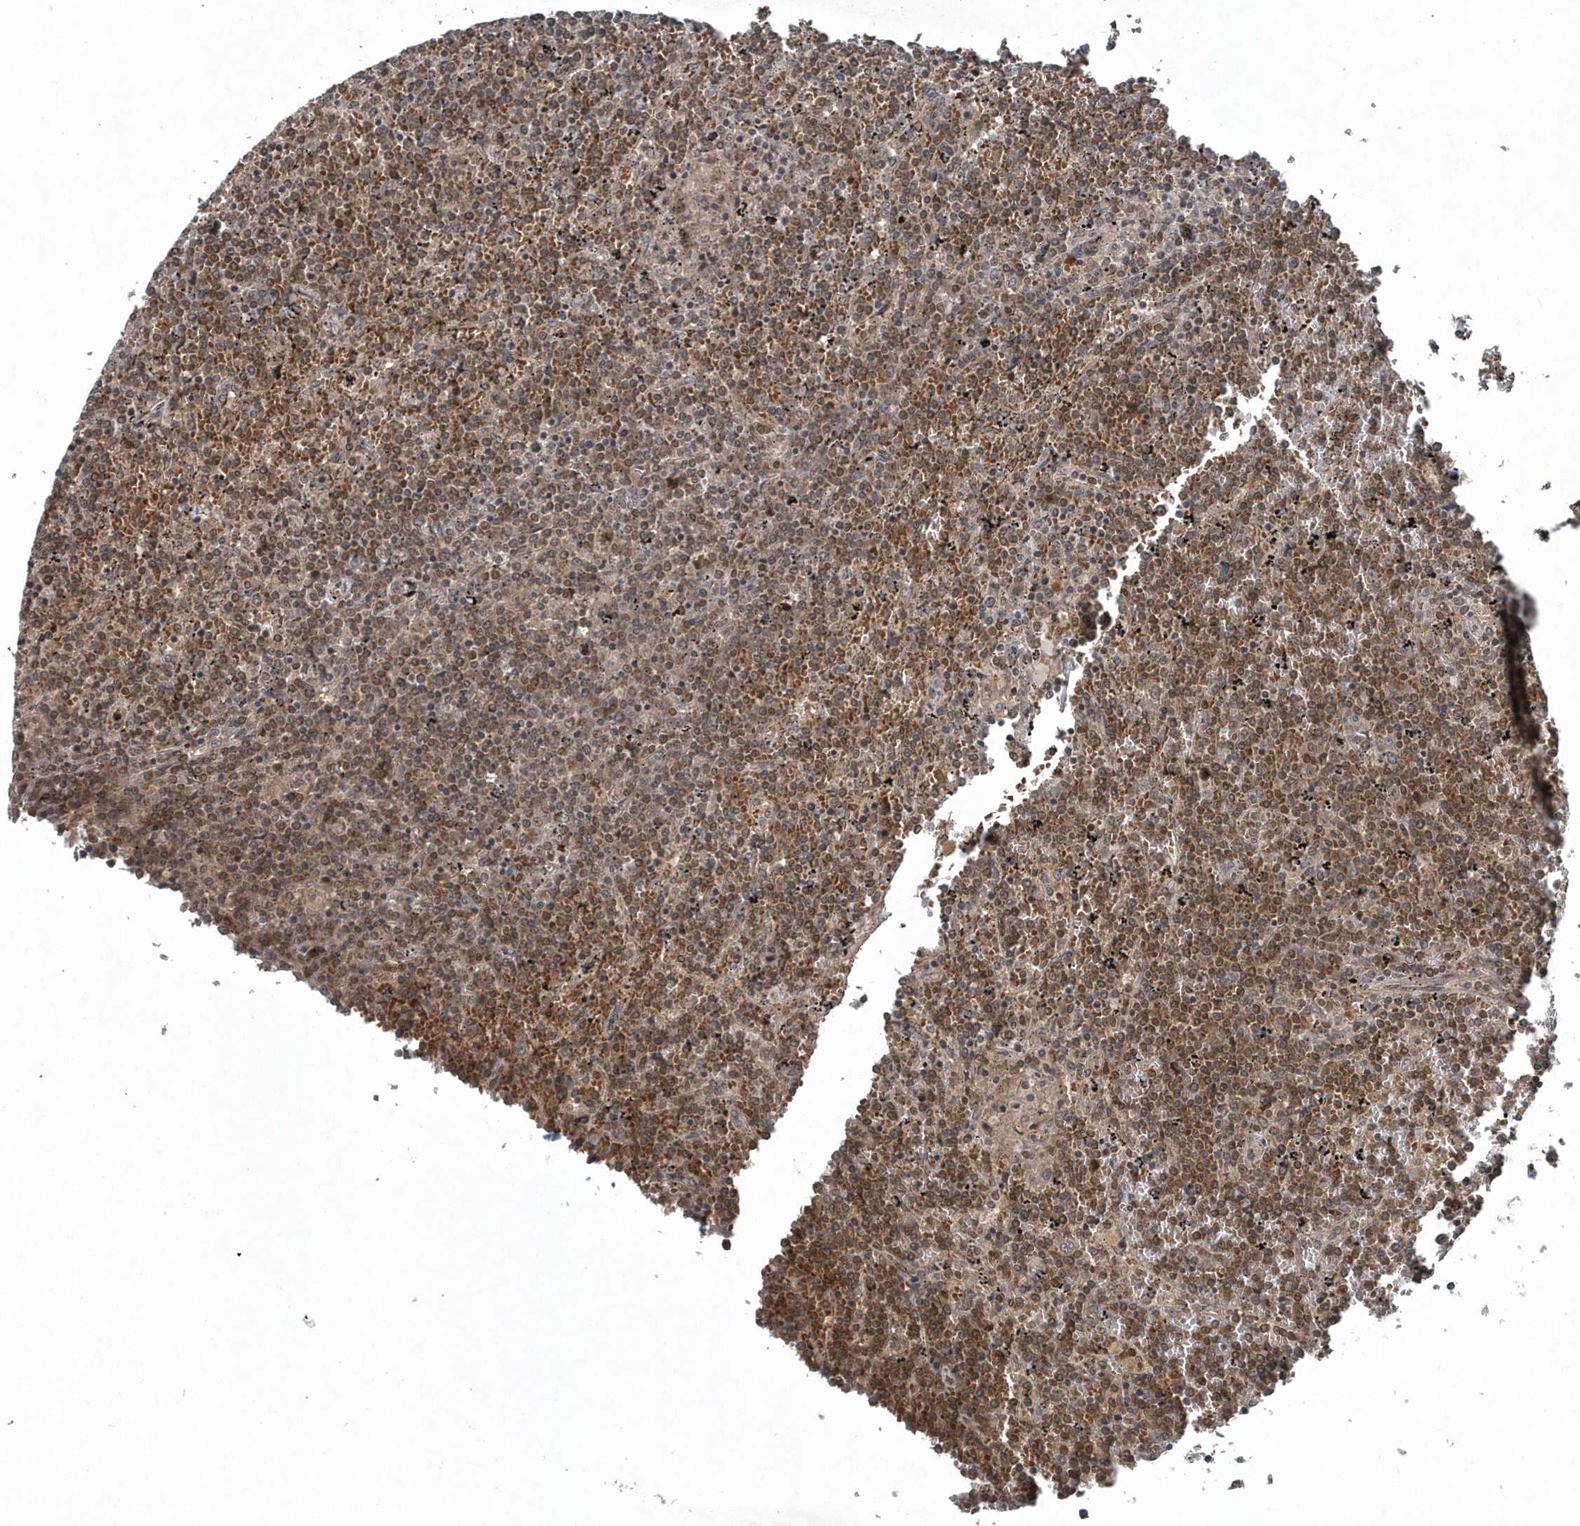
{"staining": {"intensity": "moderate", "quantity": ">75%", "location": "nuclear"}, "tissue": "lymphoma", "cell_type": "Tumor cells", "image_type": "cancer", "snomed": [{"axis": "morphology", "description": "Malignant lymphoma, non-Hodgkin's type, Low grade"}, {"axis": "topography", "description": "Spleen"}], "caption": "Low-grade malignant lymphoma, non-Hodgkin's type was stained to show a protein in brown. There is medium levels of moderate nuclear staining in approximately >75% of tumor cells.", "gene": "QTRT2", "patient": {"sex": "female", "age": 19}}